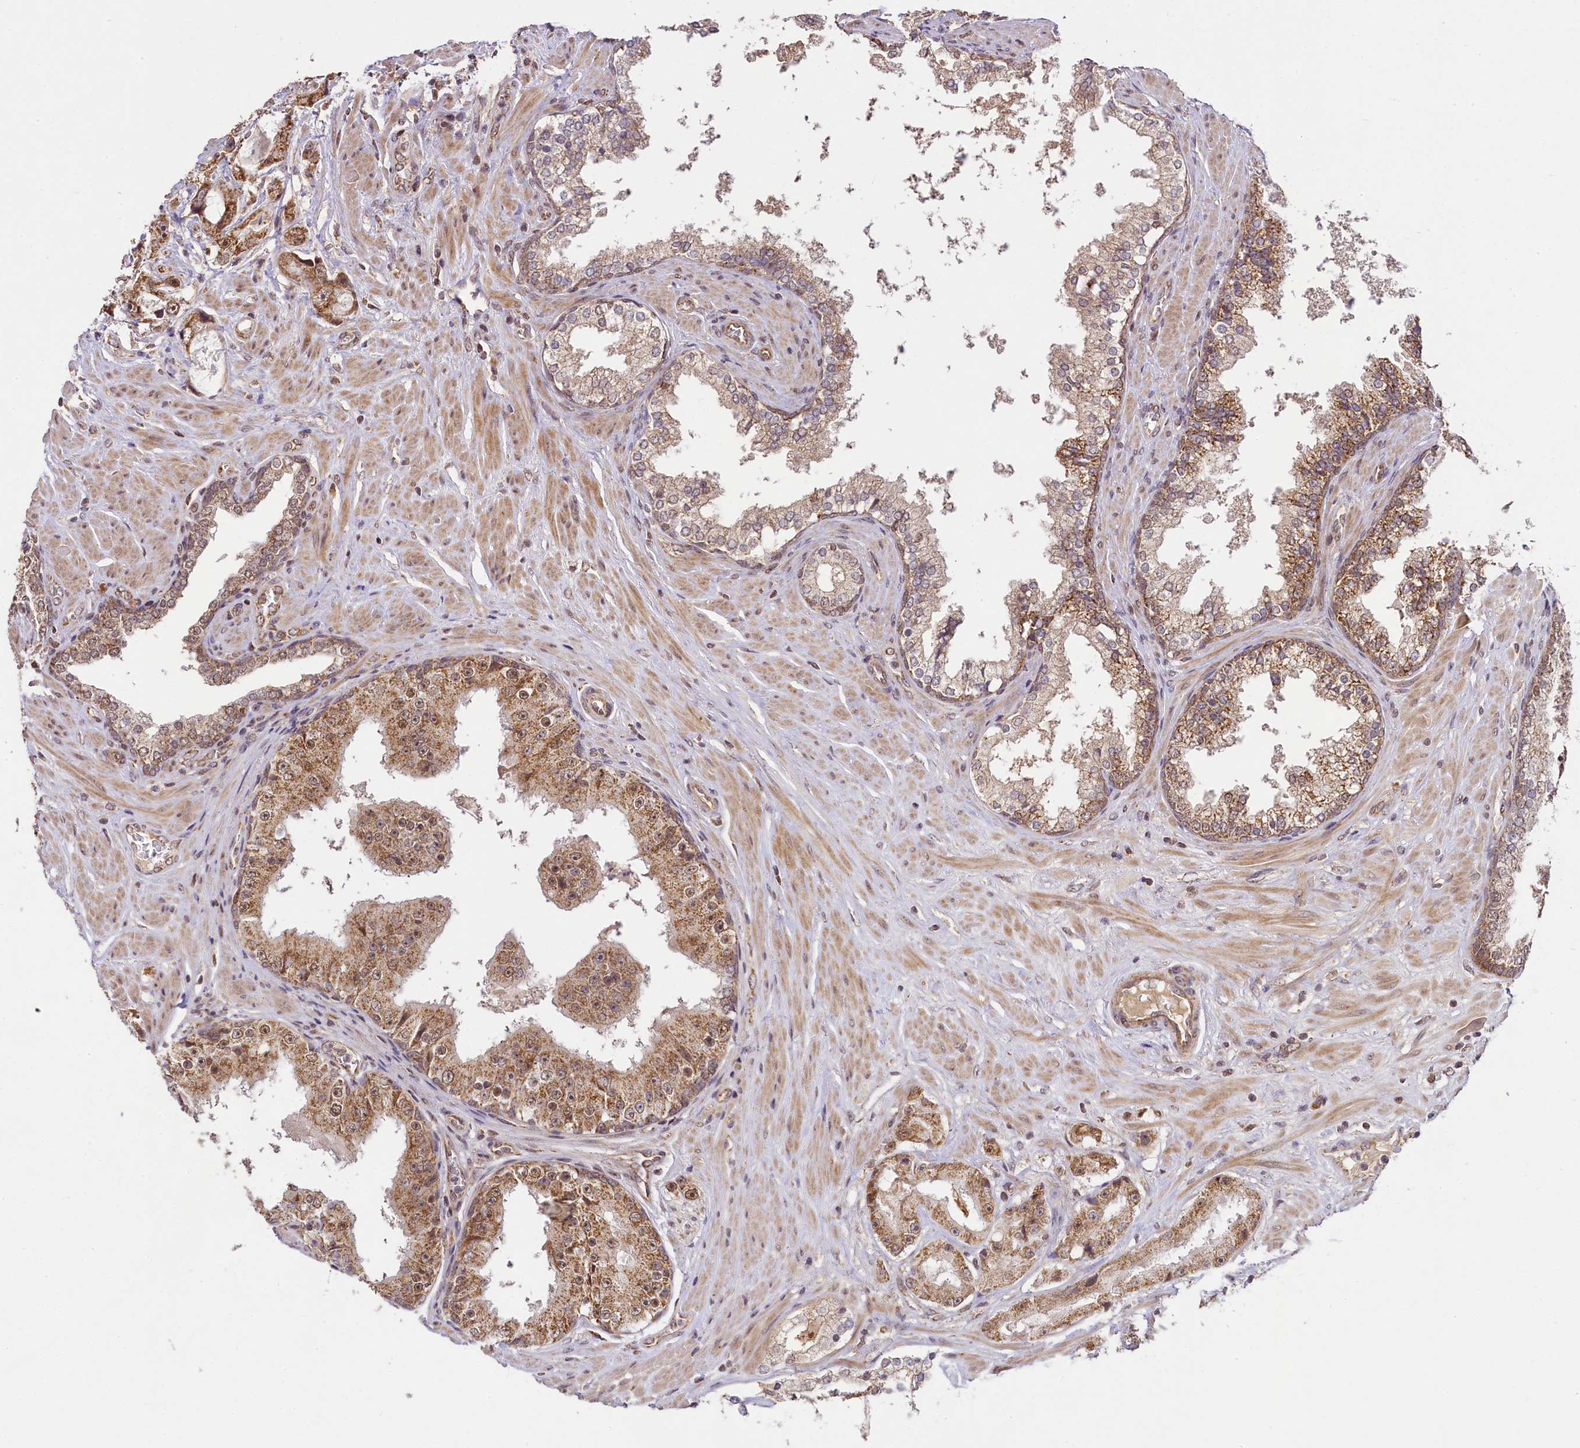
{"staining": {"intensity": "moderate", "quantity": ">75%", "location": "cytoplasmic/membranous,nuclear"}, "tissue": "prostate cancer", "cell_type": "Tumor cells", "image_type": "cancer", "snomed": [{"axis": "morphology", "description": "Adenocarcinoma, High grade"}, {"axis": "topography", "description": "Prostate"}], "caption": "The image reveals staining of prostate cancer (adenocarcinoma (high-grade)), revealing moderate cytoplasmic/membranous and nuclear protein expression (brown color) within tumor cells. The staining was performed using DAB, with brown indicating positive protein expression. Nuclei are stained blue with hematoxylin.", "gene": "PAF1", "patient": {"sex": "male", "age": 73}}